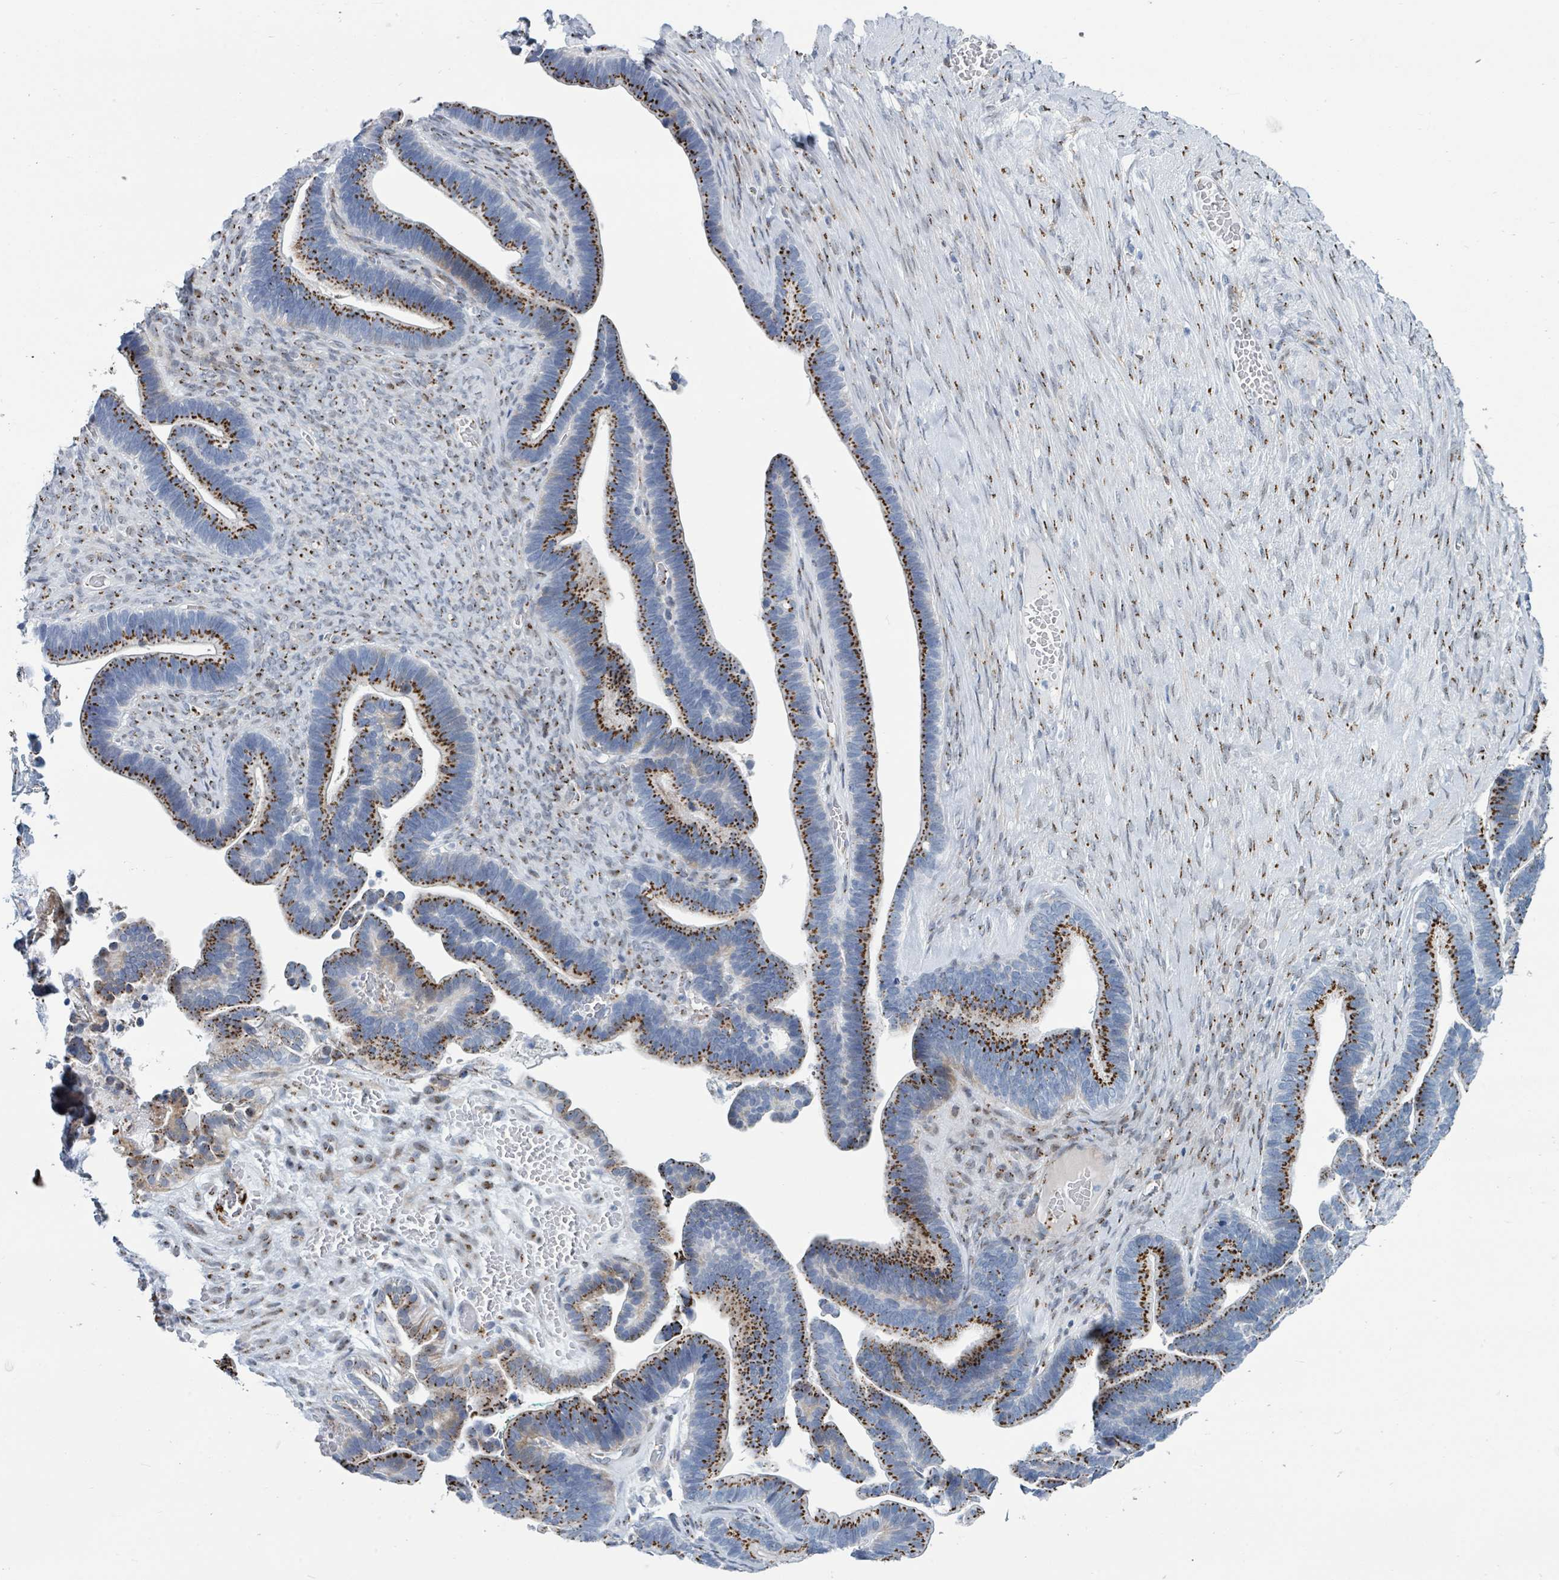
{"staining": {"intensity": "strong", "quantity": "25%-75%", "location": "cytoplasmic/membranous"}, "tissue": "ovarian cancer", "cell_type": "Tumor cells", "image_type": "cancer", "snomed": [{"axis": "morphology", "description": "Cystadenocarcinoma, serous, NOS"}, {"axis": "topography", "description": "Ovary"}], "caption": "A high amount of strong cytoplasmic/membranous staining is appreciated in approximately 25%-75% of tumor cells in ovarian serous cystadenocarcinoma tissue. (DAB (3,3'-diaminobenzidine) = brown stain, brightfield microscopy at high magnification).", "gene": "DCAF5", "patient": {"sex": "female", "age": 56}}